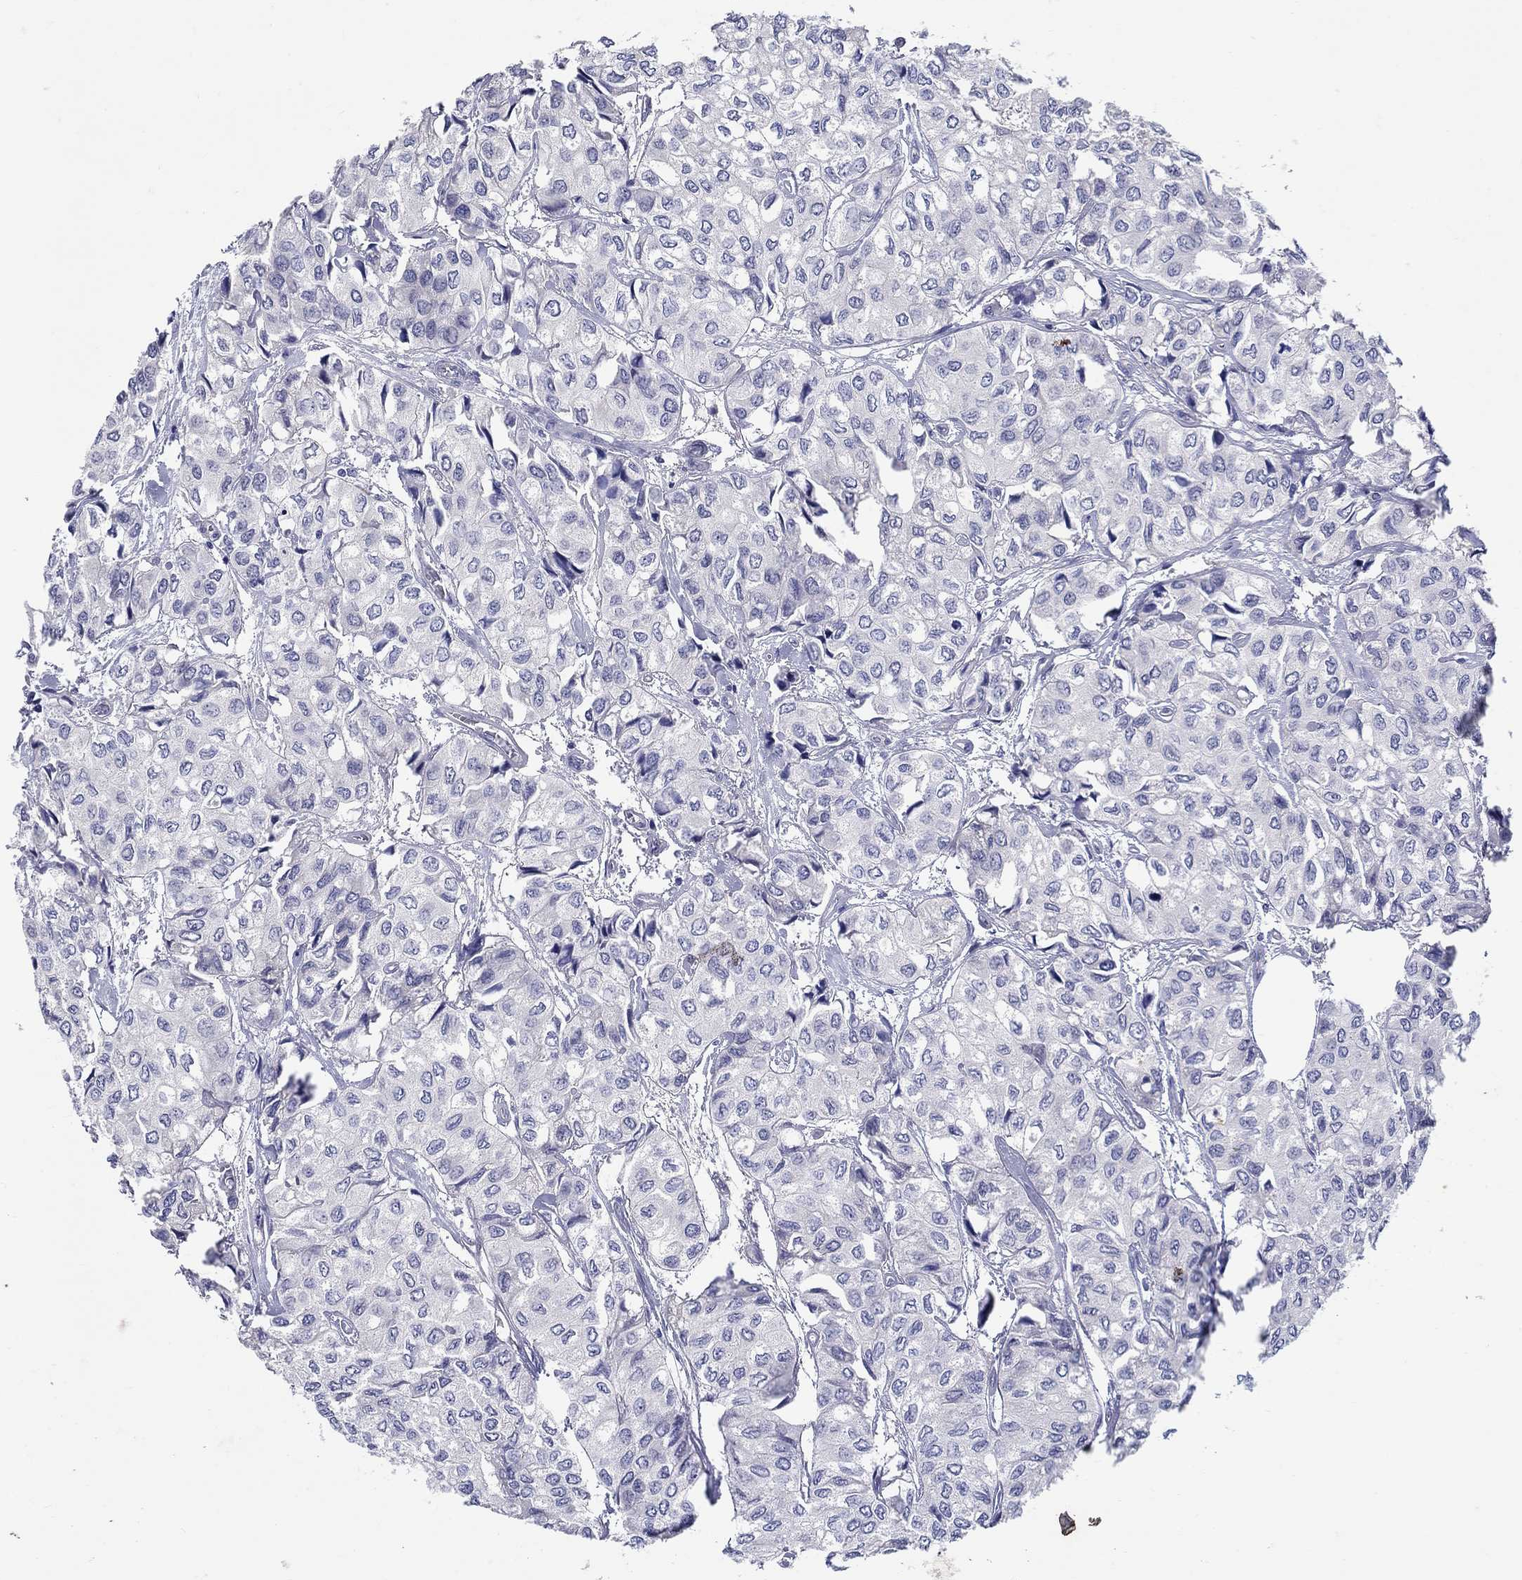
{"staining": {"intensity": "negative", "quantity": "none", "location": "none"}, "tissue": "urothelial cancer", "cell_type": "Tumor cells", "image_type": "cancer", "snomed": [{"axis": "morphology", "description": "Urothelial carcinoma, High grade"}, {"axis": "topography", "description": "Urinary bladder"}], "caption": "Immunohistochemistry (IHC) photomicrograph of high-grade urothelial carcinoma stained for a protein (brown), which exhibits no positivity in tumor cells.", "gene": "SLC30A3", "patient": {"sex": "male", "age": 73}}